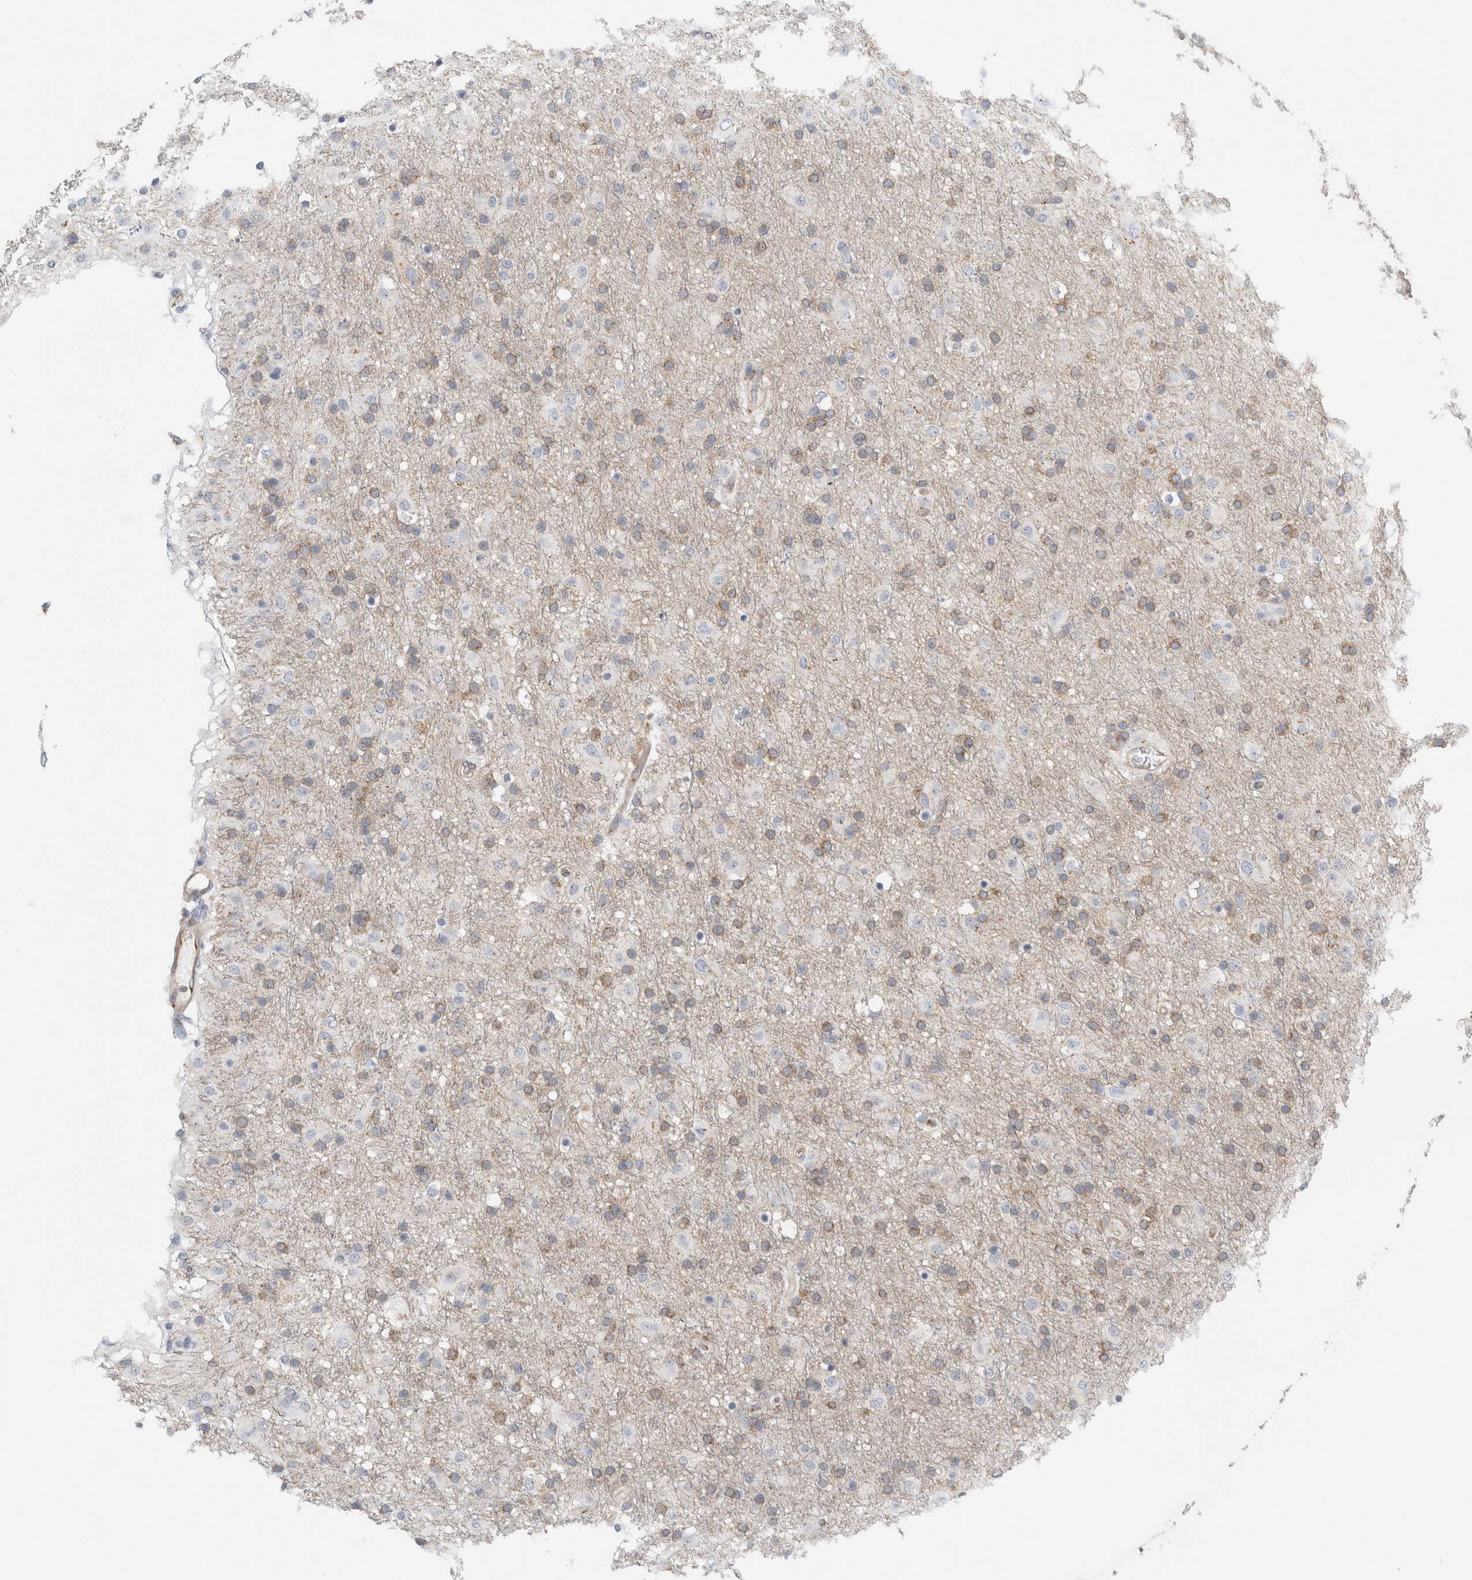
{"staining": {"intensity": "weak", "quantity": ">75%", "location": "cytoplasmic/membranous"}, "tissue": "glioma", "cell_type": "Tumor cells", "image_type": "cancer", "snomed": [{"axis": "morphology", "description": "Glioma, malignant, Low grade"}, {"axis": "topography", "description": "Brain"}], "caption": "Protein staining displays weak cytoplasmic/membranous staining in about >75% of tumor cells in malignant glioma (low-grade).", "gene": "PEX6", "patient": {"sex": "male", "age": 65}}